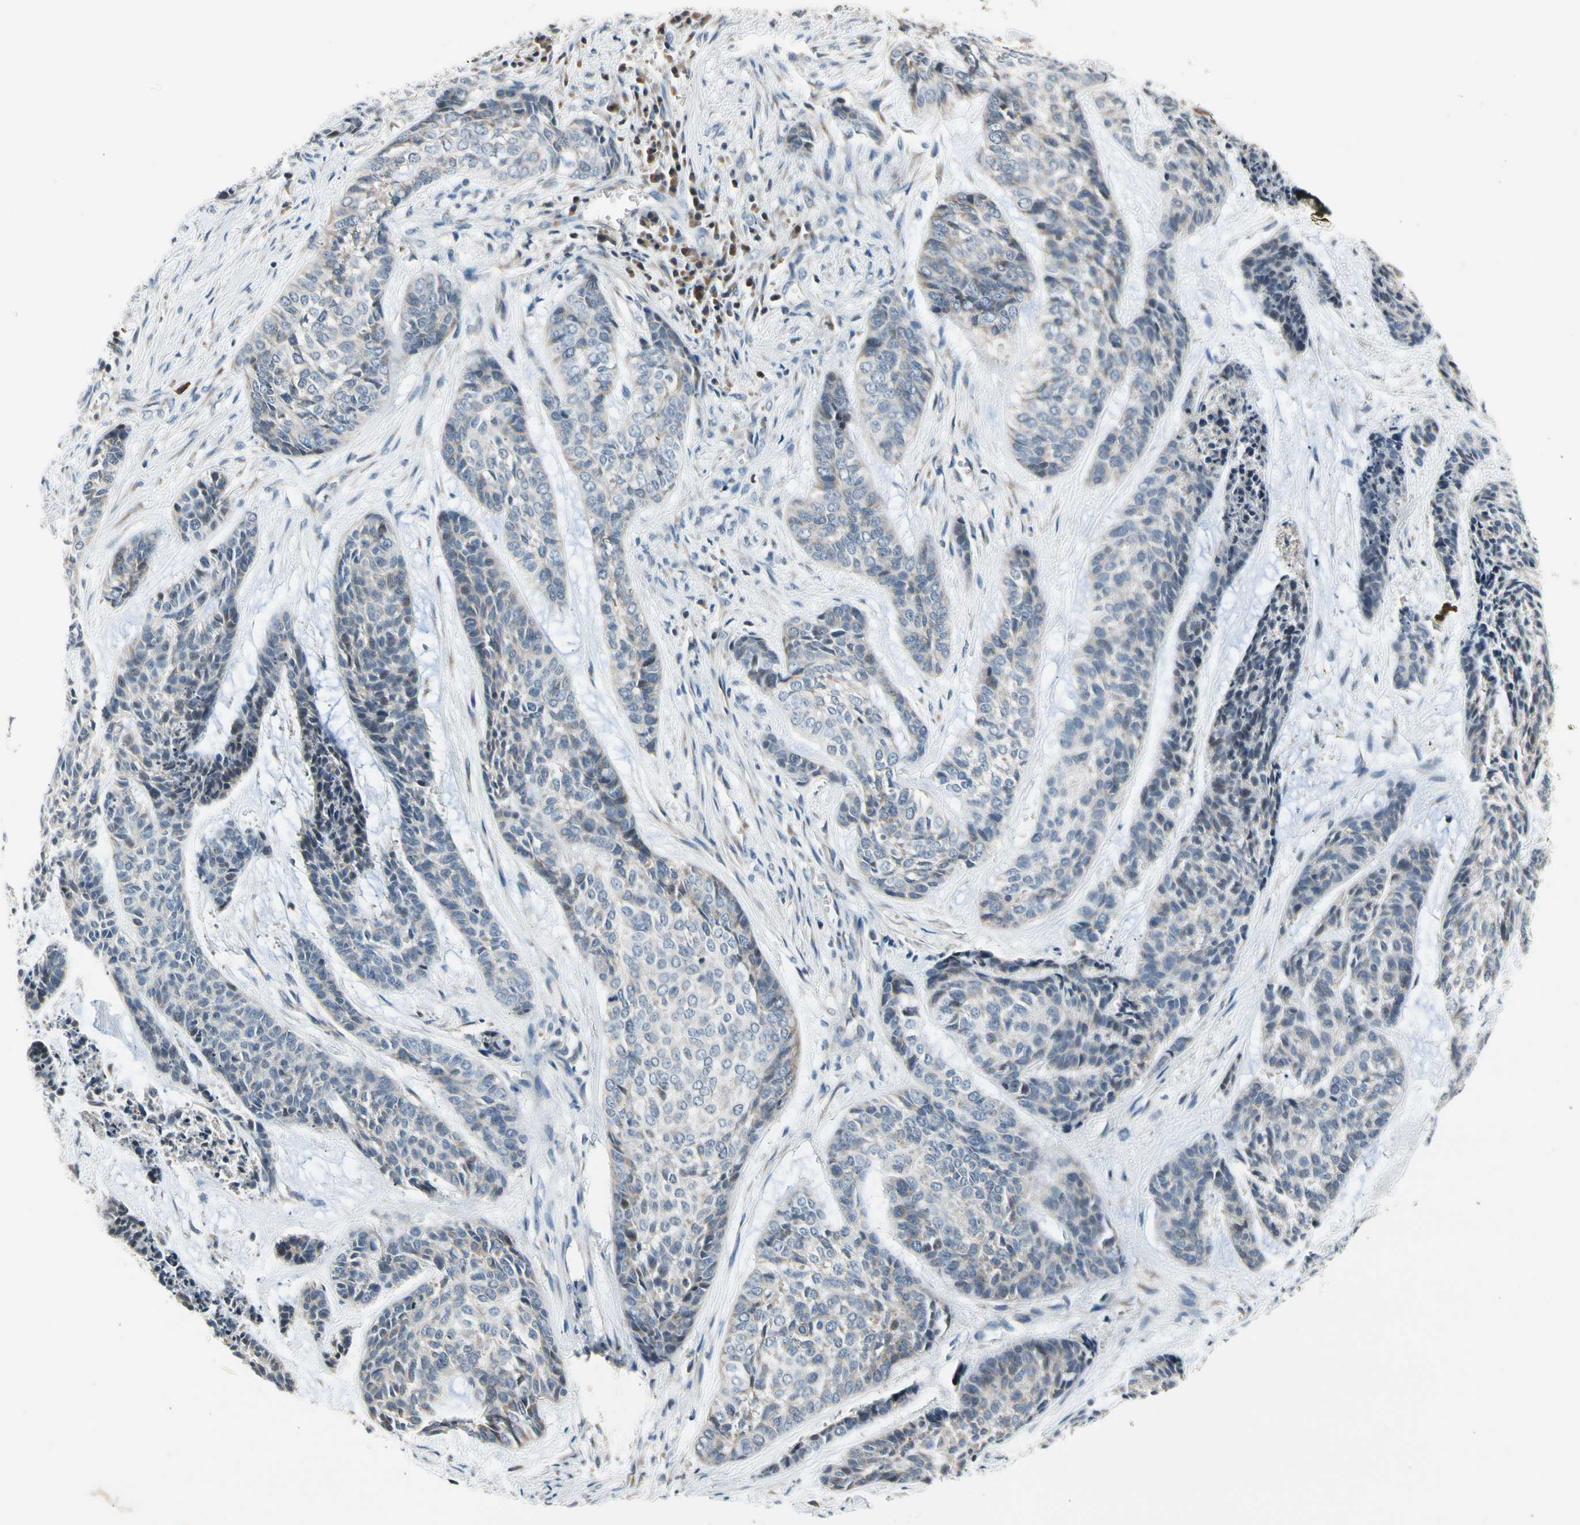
{"staining": {"intensity": "negative", "quantity": "none", "location": "none"}, "tissue": "skin cancer", "cell_type": "Tumor cells", "image_type": "cancer", "snomed": [{"axis": "morphology", "description": "Basal cell carcinoma"}, {"axis": "topography", "description": "Skin"}], "caption": "Immunohistochemistry micrograph of neoplastic tissue: skin cancer (basal cell carcinoma) stained with DAB reveals no significant protein positivity in tumor cells.", "gene": "SOX30", "patient": {"sex": "female", "age": 64}}